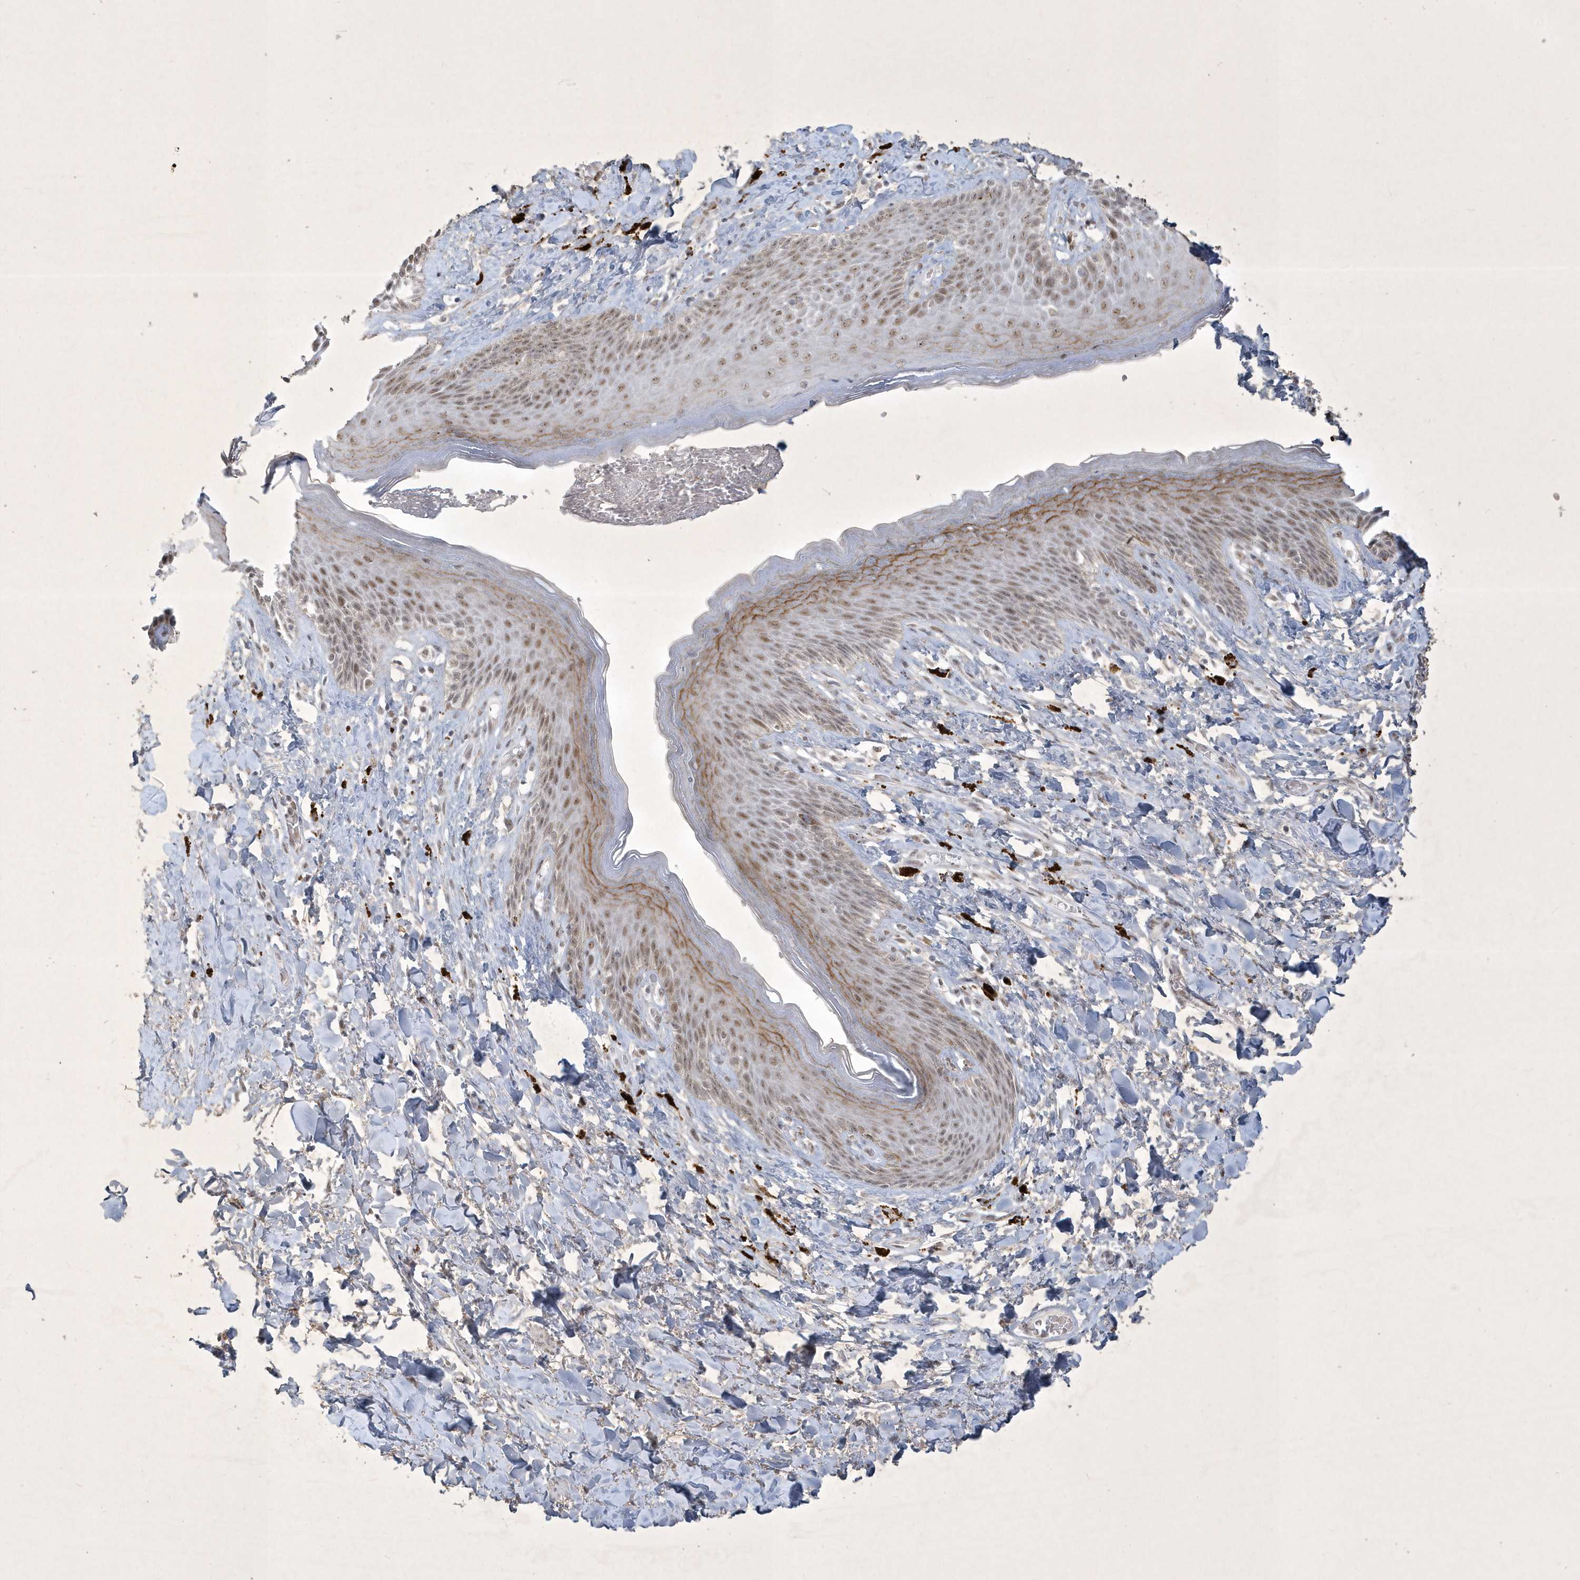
{"staining": {"intensity": "weak", "quantity": ">75%", "location": "cytoplasmic/membranous,nuclear"}, "tissue": "skin", "cell_type": "Epidermal cells", "image_type": "normal", "snomed": [{"axis": "morphology", "description": "Normal tissue, NOS"}, {"axis": "topography", "description": "Anal"}], "caption": "A brown stain labels weak cytoplasmic/membranous,nuclear expression of a protein in epidermal cells of unremarkable human skin. The protein is shown in brown color, while the nuclei are stained blue.", "gene": "ZBTB9", "patient": {"sex": "female", "age": 78}}